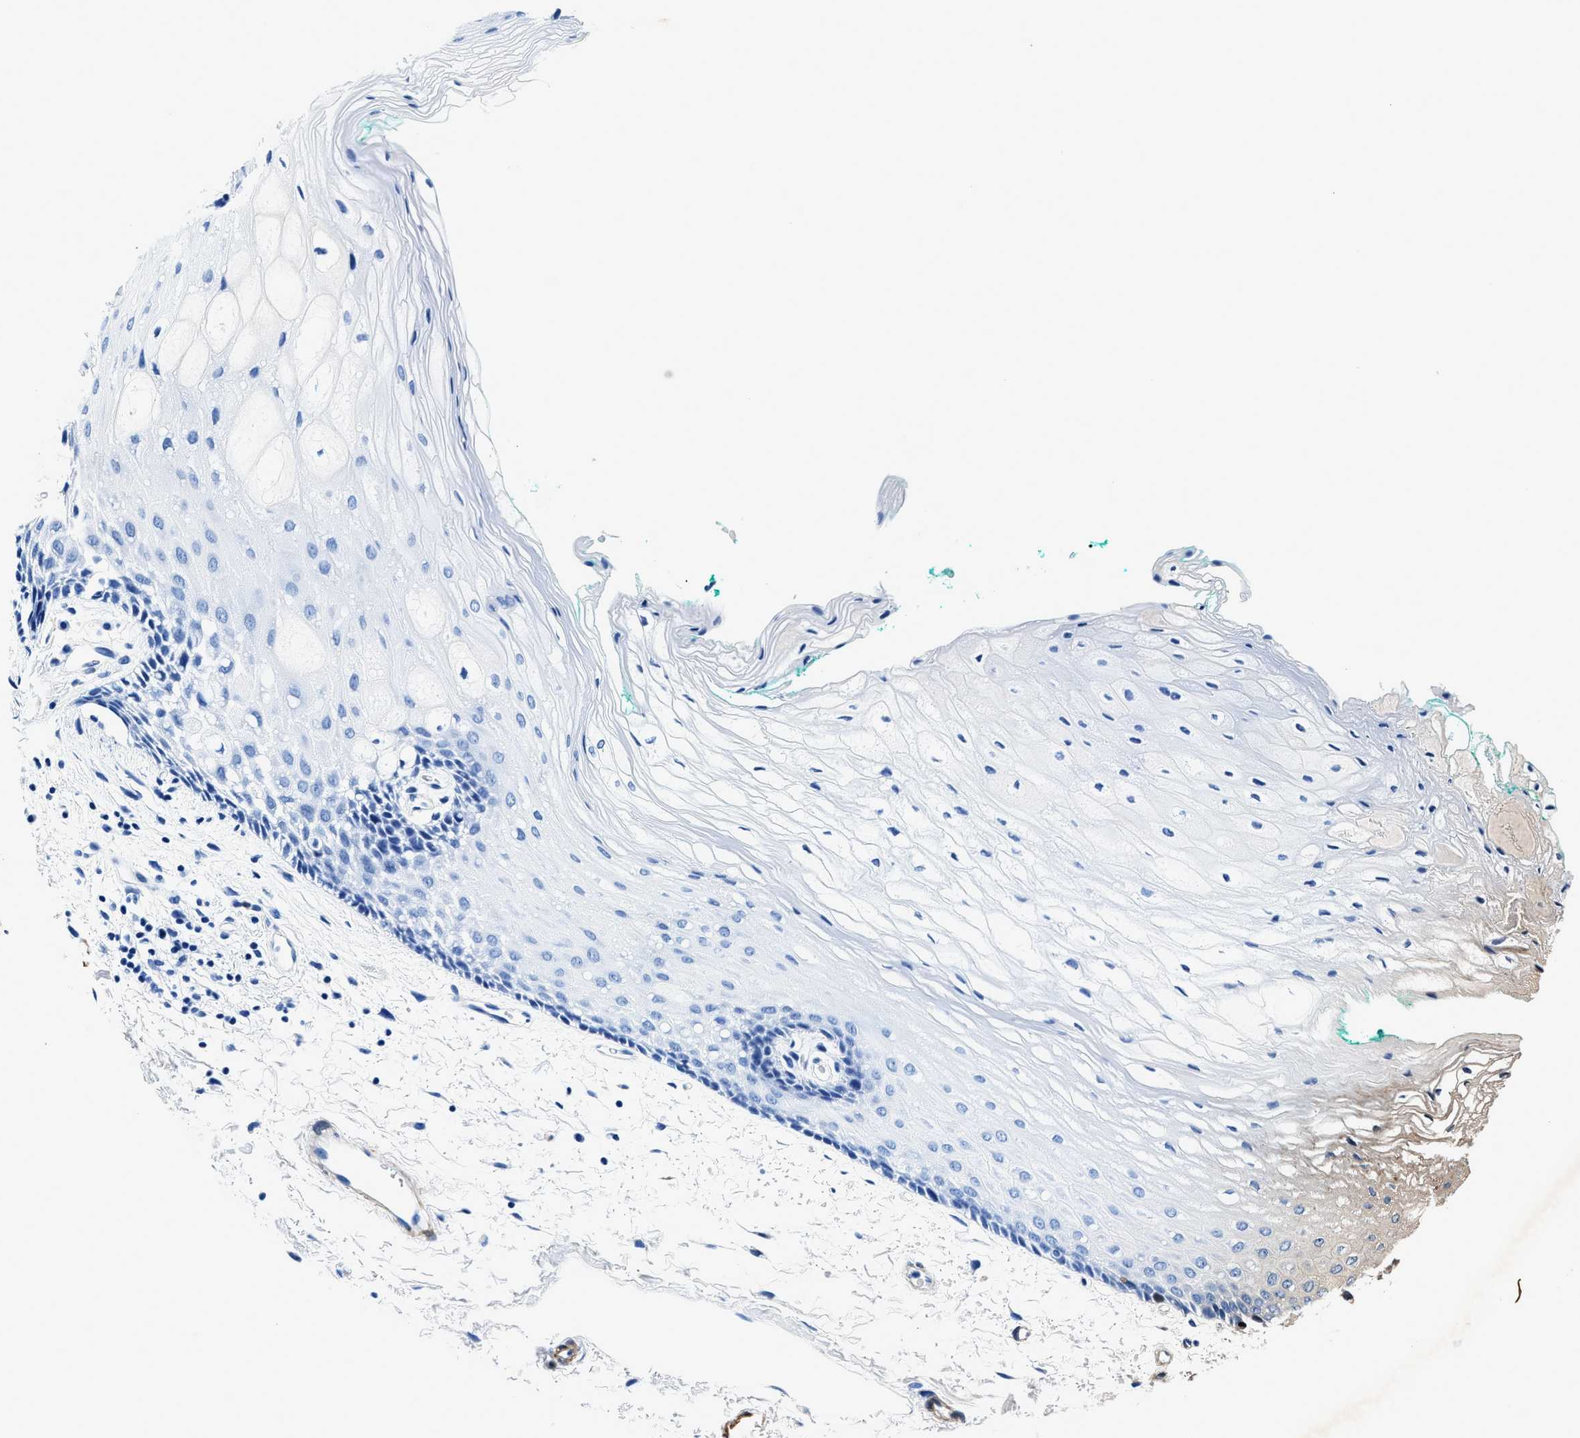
{"staining": {"intensity": "negative", "quantity": "none", "location": "none"}, "tissue": "oral mucosa", "cell_type": "Squamous epithelial cells", "image_type": "normal", "snomed": [{"axis": "morphology", "description": "Normal tissue, NOS"}, {"axis": "topography", "description": "Skeletal muscle"}, {"axis": "topography", "description": "Oral tissue"}, {"axis": "topography", "description": "Peripheral nerve tissue"}], "caption": "Immunohistochemistry (IHC) micrograph of benign human oral mucosa stained for a protein (brown), which exhibits no staining in squamous epithelial cells.", "gene": "TEX261", "patient": {"sex": "female", "age": 84}}